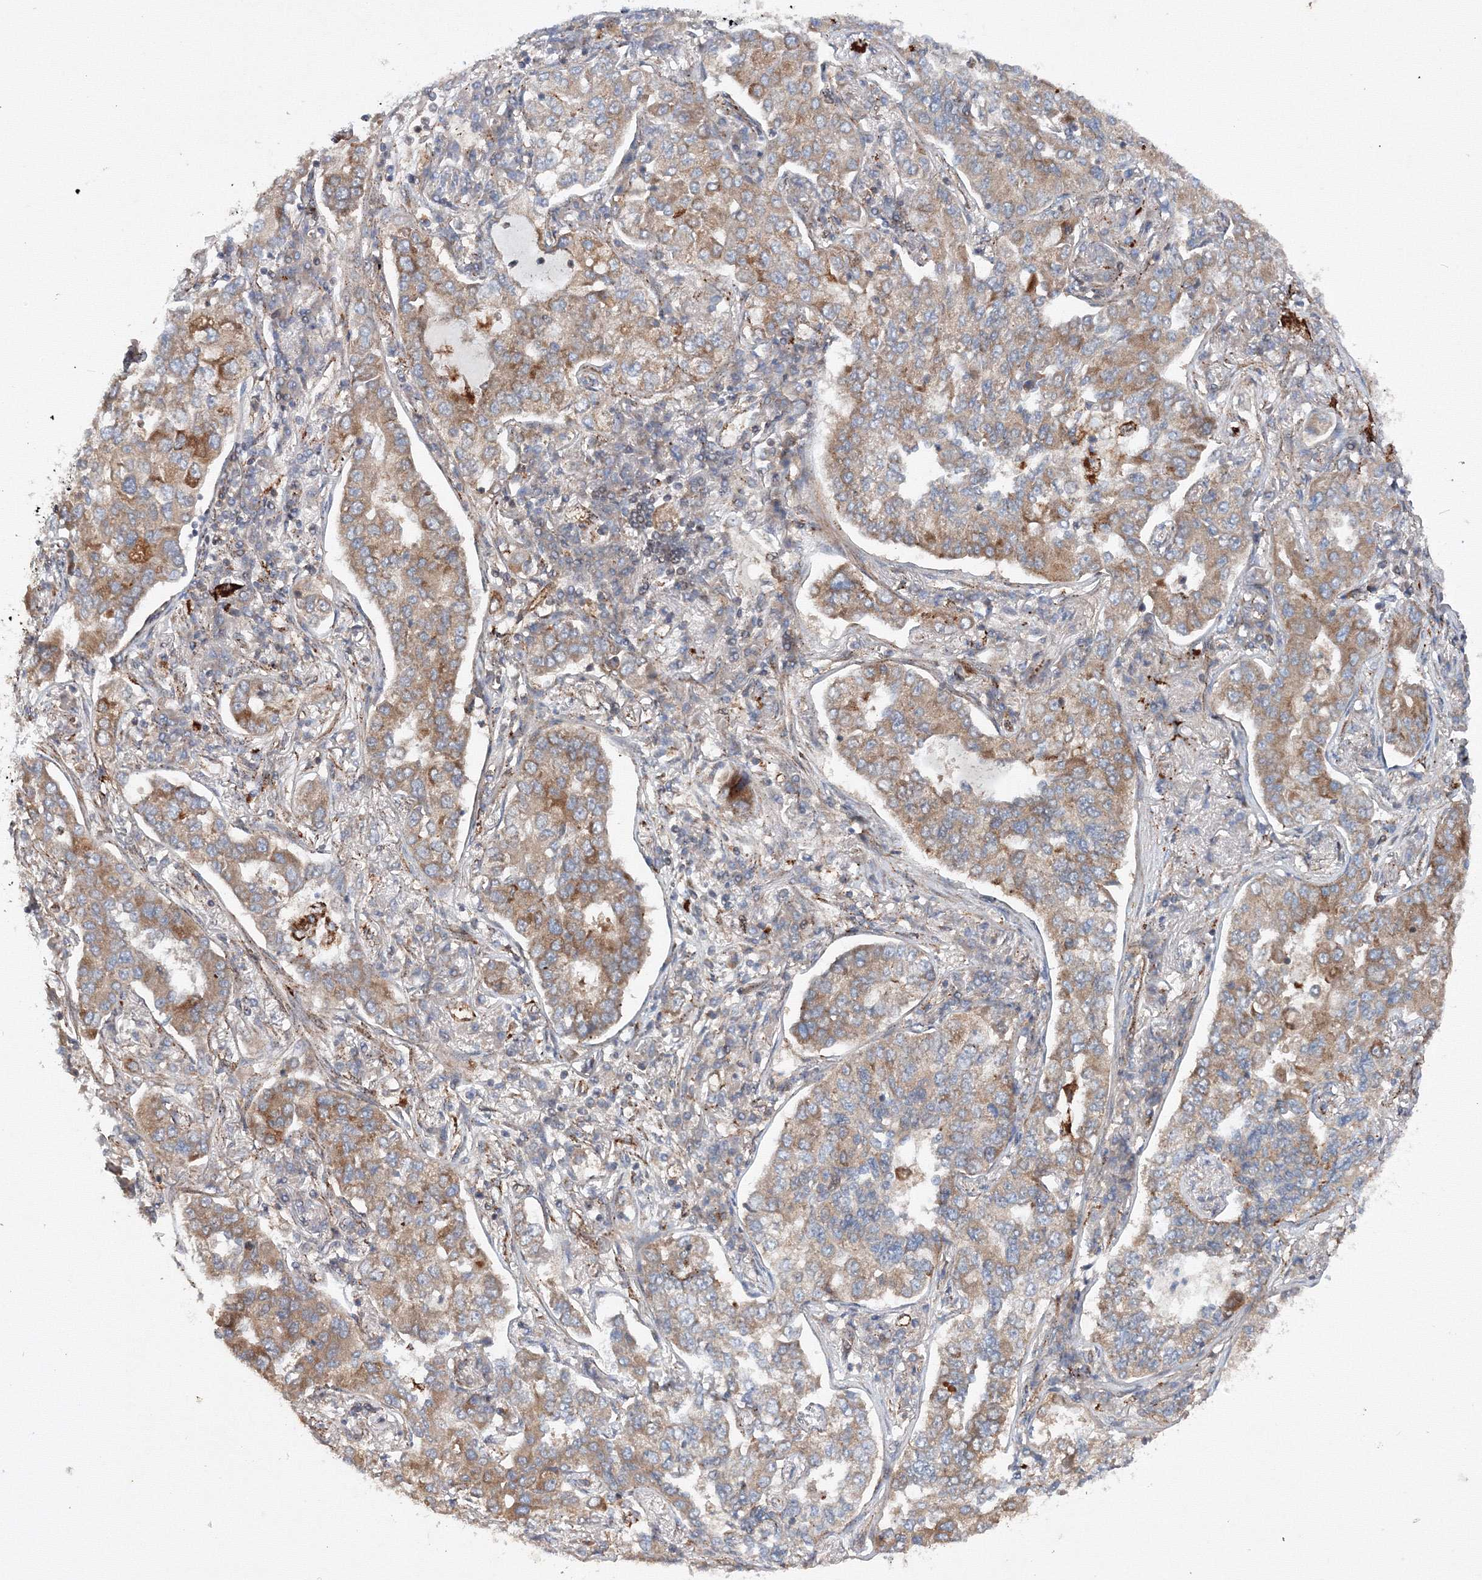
{"staining": {"intensity": "moderate", "quantity": ">75%", "location": "cytoplasmic/membranous"}, "tissue": "lung cancer", "cell_type": "Tumor cells", "image_type": "cancer", "snomed": [{"axis": "morphology", "description": "Adenocarcinoma, NOS"}, {"axis": "topography", "description": "Lung"}], "caption": "IHC histopathology image of neoplastic tissue: human lung adenocarcinoma stained using immunohistochemistry reveals medium levels of moderate protein expression localized specifically in the cytoplasmic/membranous of tumor cells, appearing as a cytoplasmic/membranous brown color.", "gene": "DCTD", "patient": {"sex": "male", "age": 49}}